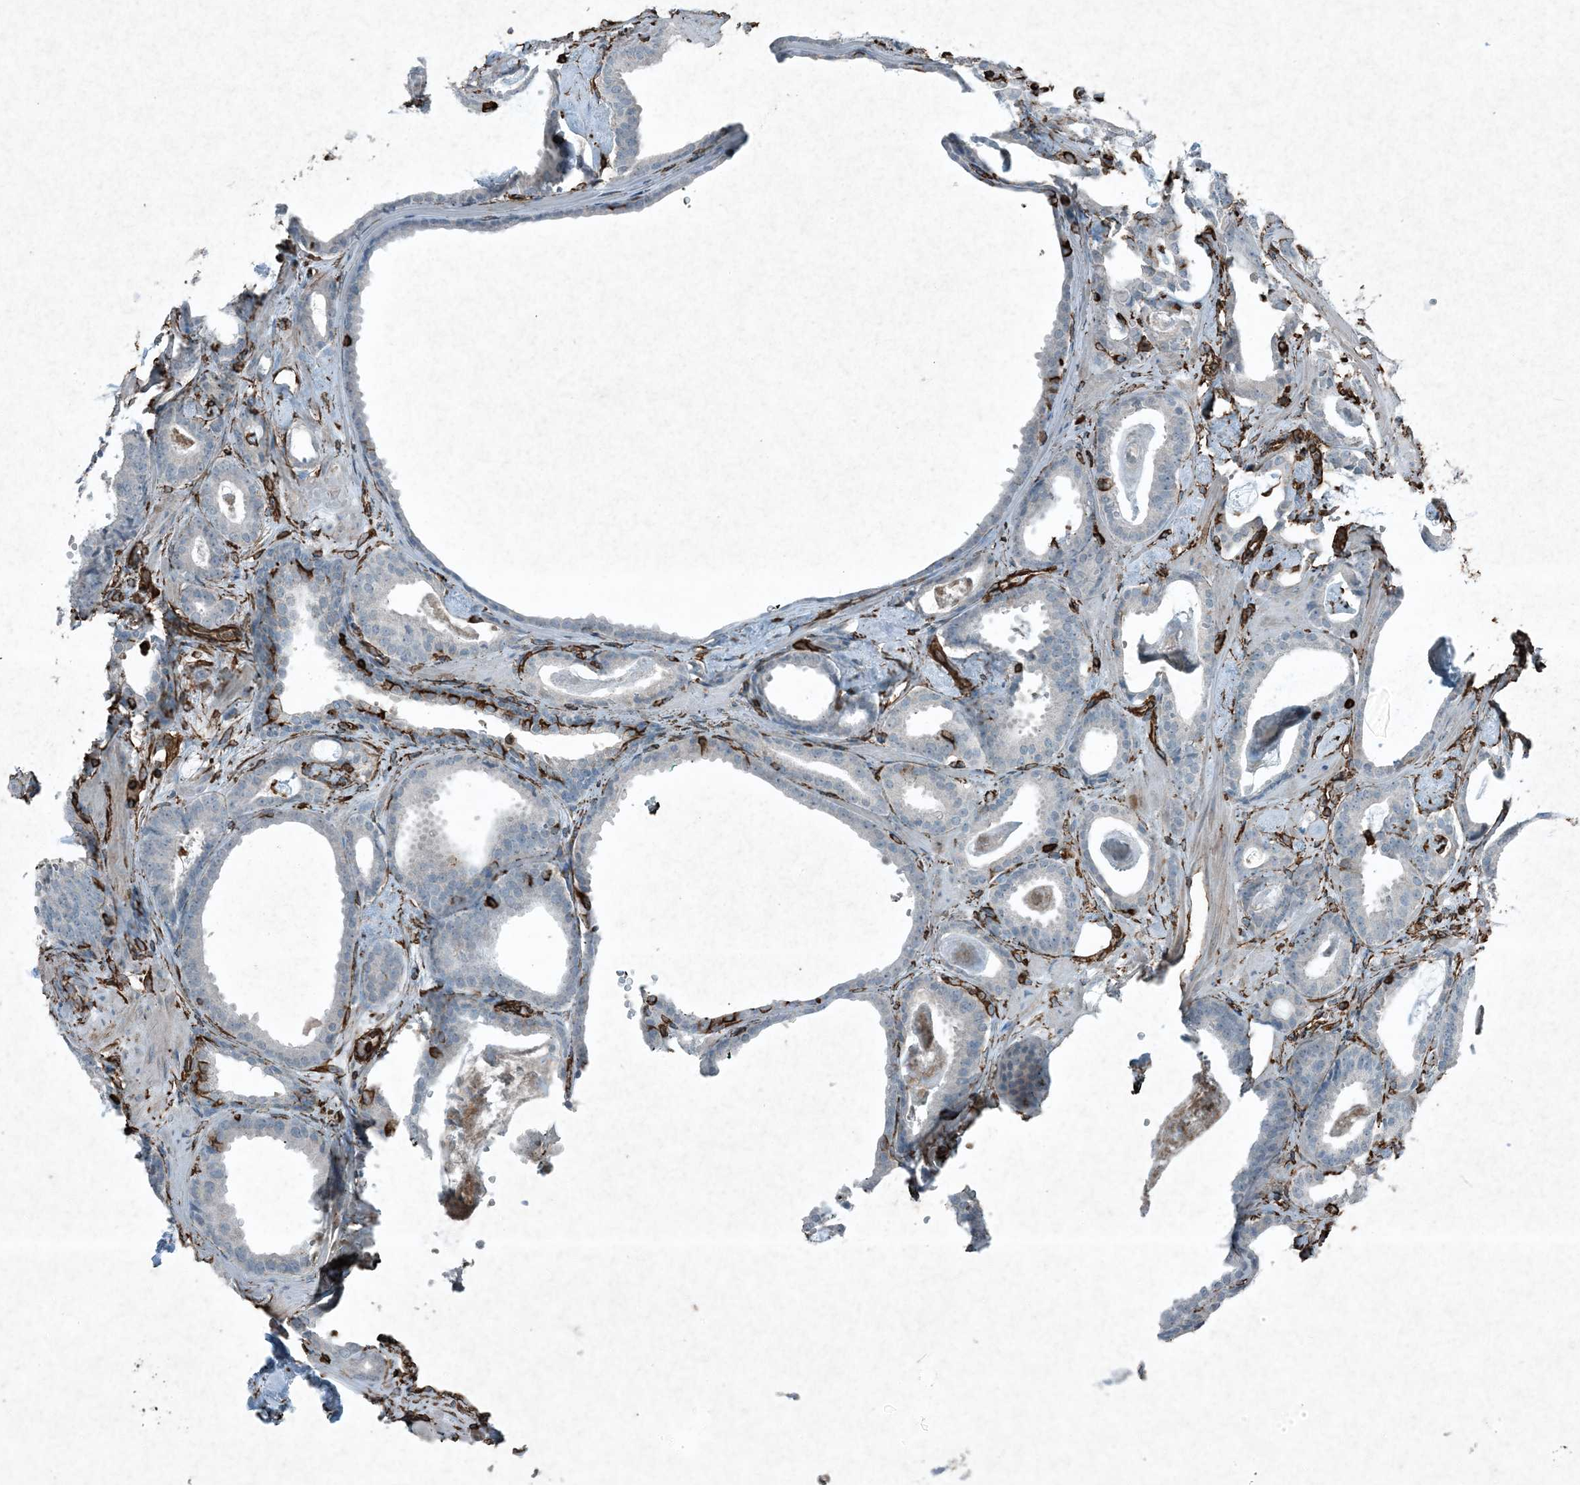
{"staining": {"intensity": "negative", "quantity": "none", "location": "none"}, "tissue": "prostate cancer", "cell_type": "Tumor cells", "image_type": "cancer", "snomed": [{"axis": "morphology", "description": "Adenocarcinoma, Low grade"}, {"axis": "topography", "description": "Prostate"}], "caption": "DAB (3,3'-diaminobenzidine) immunohistochemical staining of human adenocarcinoma (low-grade) (prostate) reveals no significant positivity in tumor cells.", "gene": "RYK", "patient": {"sex": "male", "age": 53}}